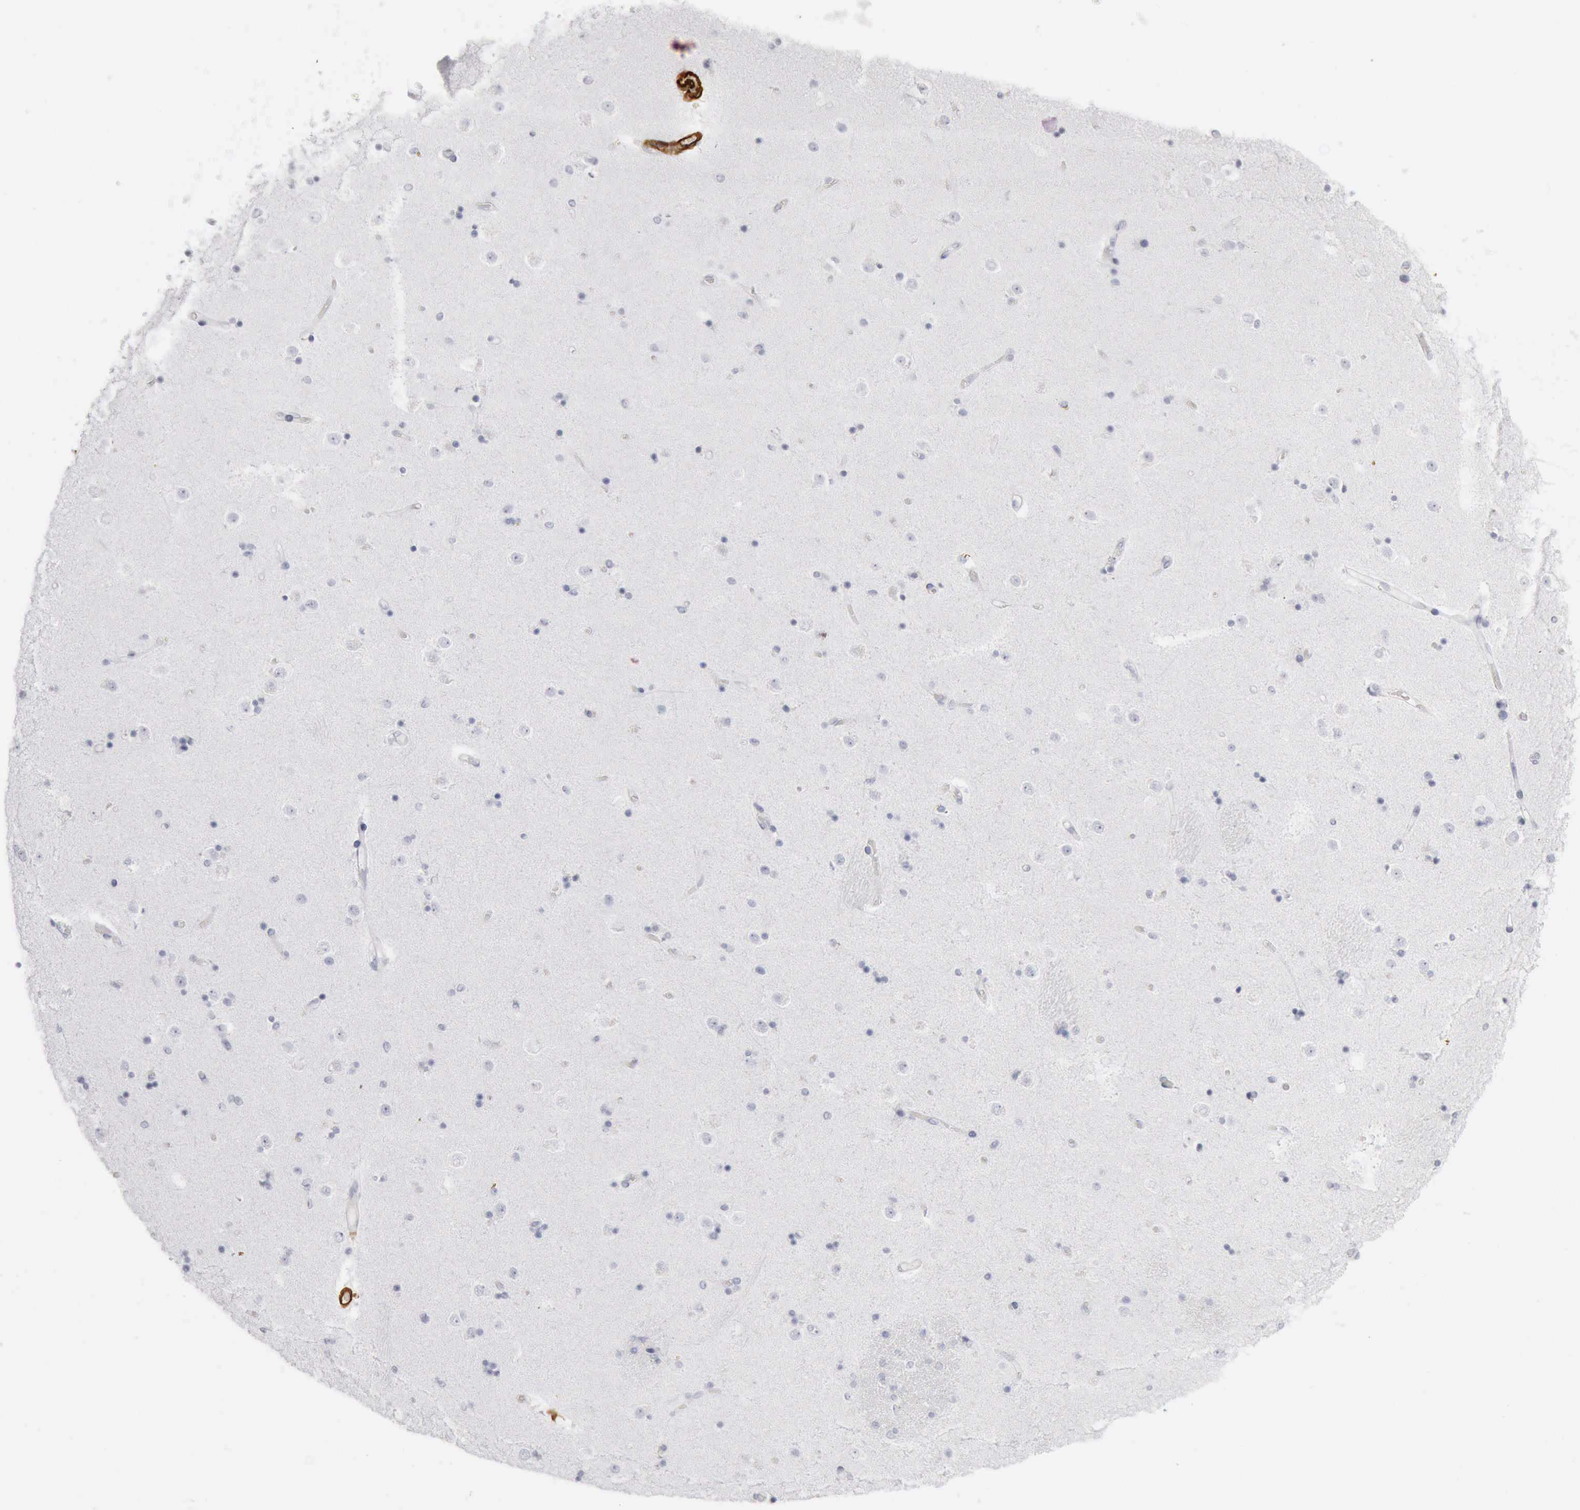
{"staining": {"intensity": "negative", "quantity": "none", "location": "none"}, "tissue": "caudate", "cell_type": "Glial cells", "image_type": "normal", "snomed": [{"axis": "morphology", "description": "Normal tissue, NOS"}, {"axis": "topography", "description": "Lateral ventricle wall"}], "caption": "Human caudate stained for a protein using IHC shows no staining in glial cells.", "gene": "CALD1", "patient": {"sex": "female", "age": 54}}